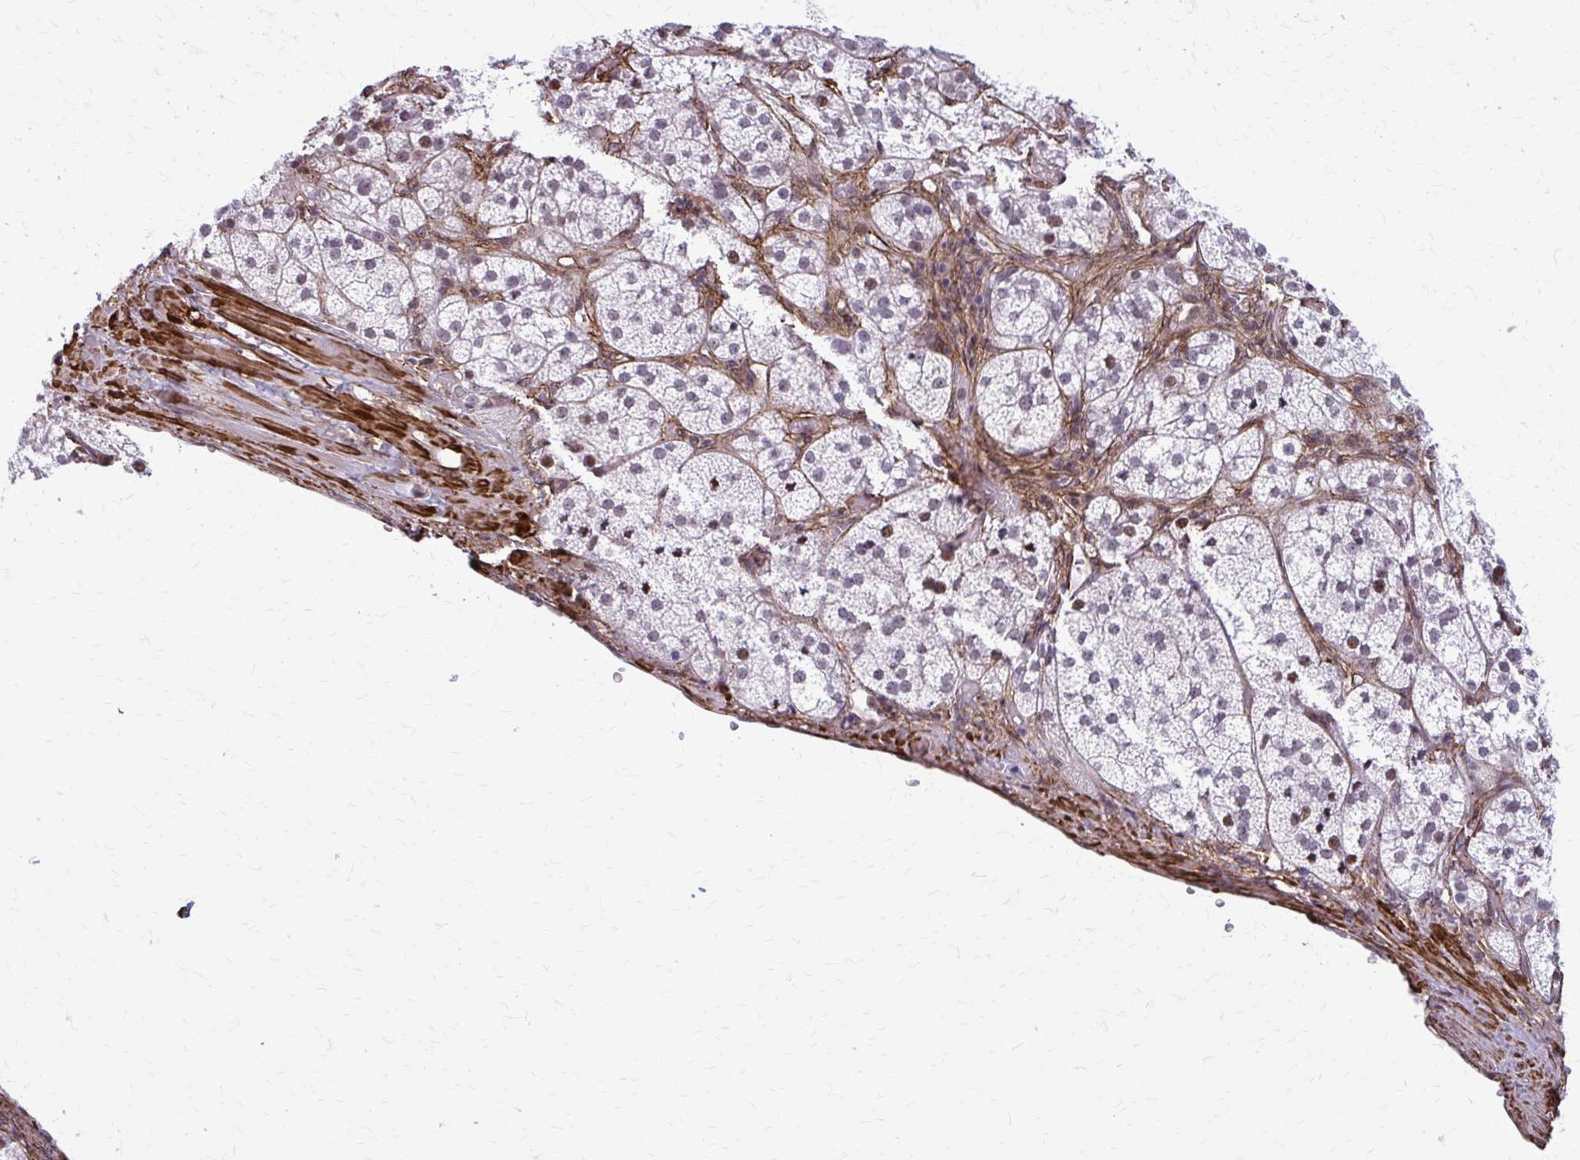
{"staining": {"intensity": "moderate", "quantity": "25%-75%", "location": "nuclear"}, "tissue": "adrenal gland", "cell_type": "Glandular cells", "image_type": "normal", "snomed": [{"axis": "morphology", "description": "Normal tissue, NOS"}, {"axis": "topography", "description": "Adrenal gland"}], "caption": "A brown stain labels moderate nuclear expression of a protein in glandular cells of benign human adrenal gland.", "gene": "NRBF2", "patient": {"sex": "female", "age": 60}}